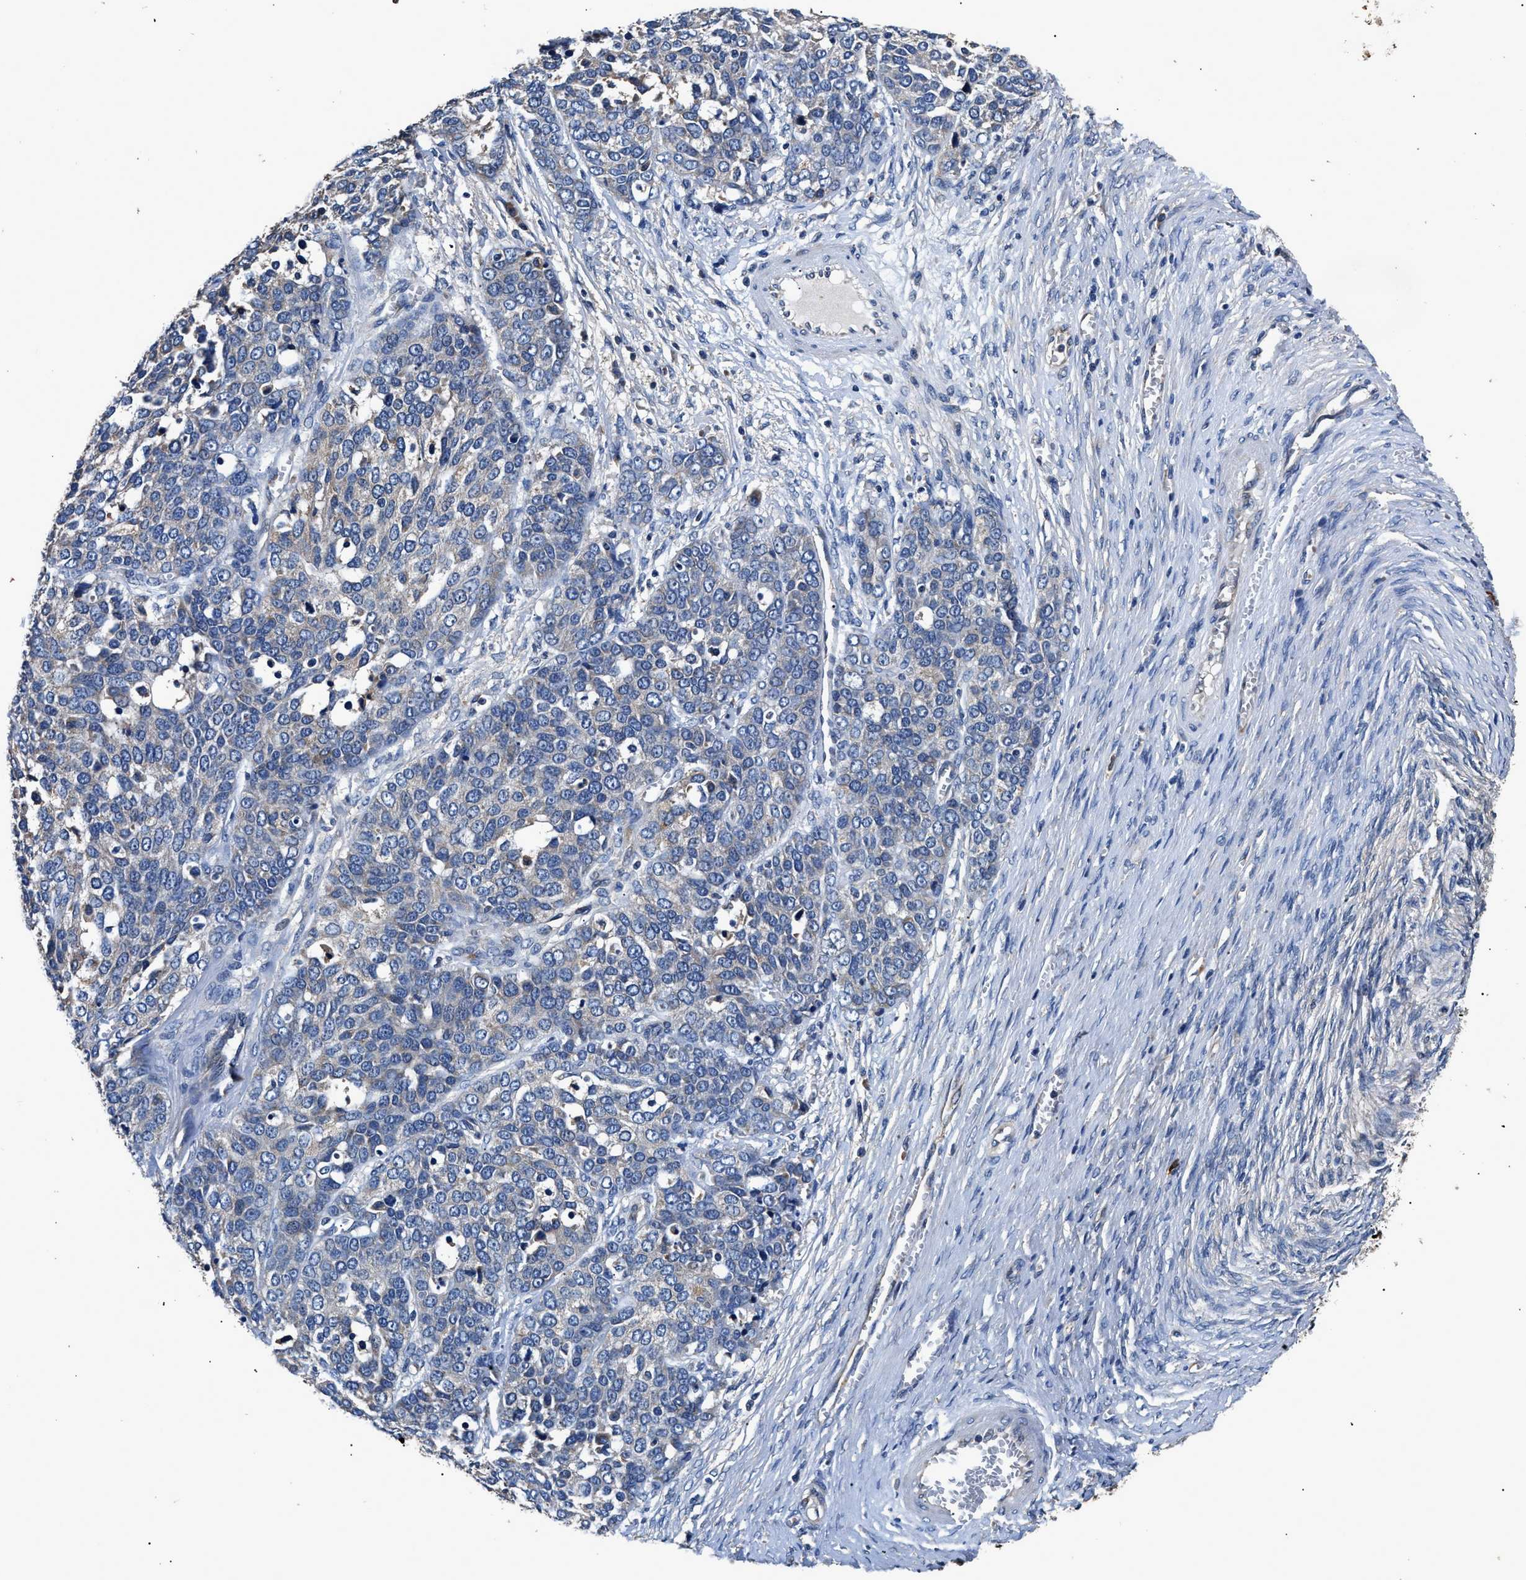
{"staining": {"intensity": "negative", "quantity": "none", "location": "none"}, "tissue": "ovarian cancer", "cell_type": "Tumor cells", "image_type": "cancer", "snomed": [{"axis": "morphology", "description": "Cystadenocarcinoma, serous, NOS"}, {"axis": "topography", "description": "Ovary"}], "caption": "DAB (3,3'-diaminobenzidine) immunohistochemical staining of ovarian serous cystadenocarcinoma displays no significant staining in tumor cells.", "gene": "DHRS7B", "patient": {"sex": "female", "age": 44}}